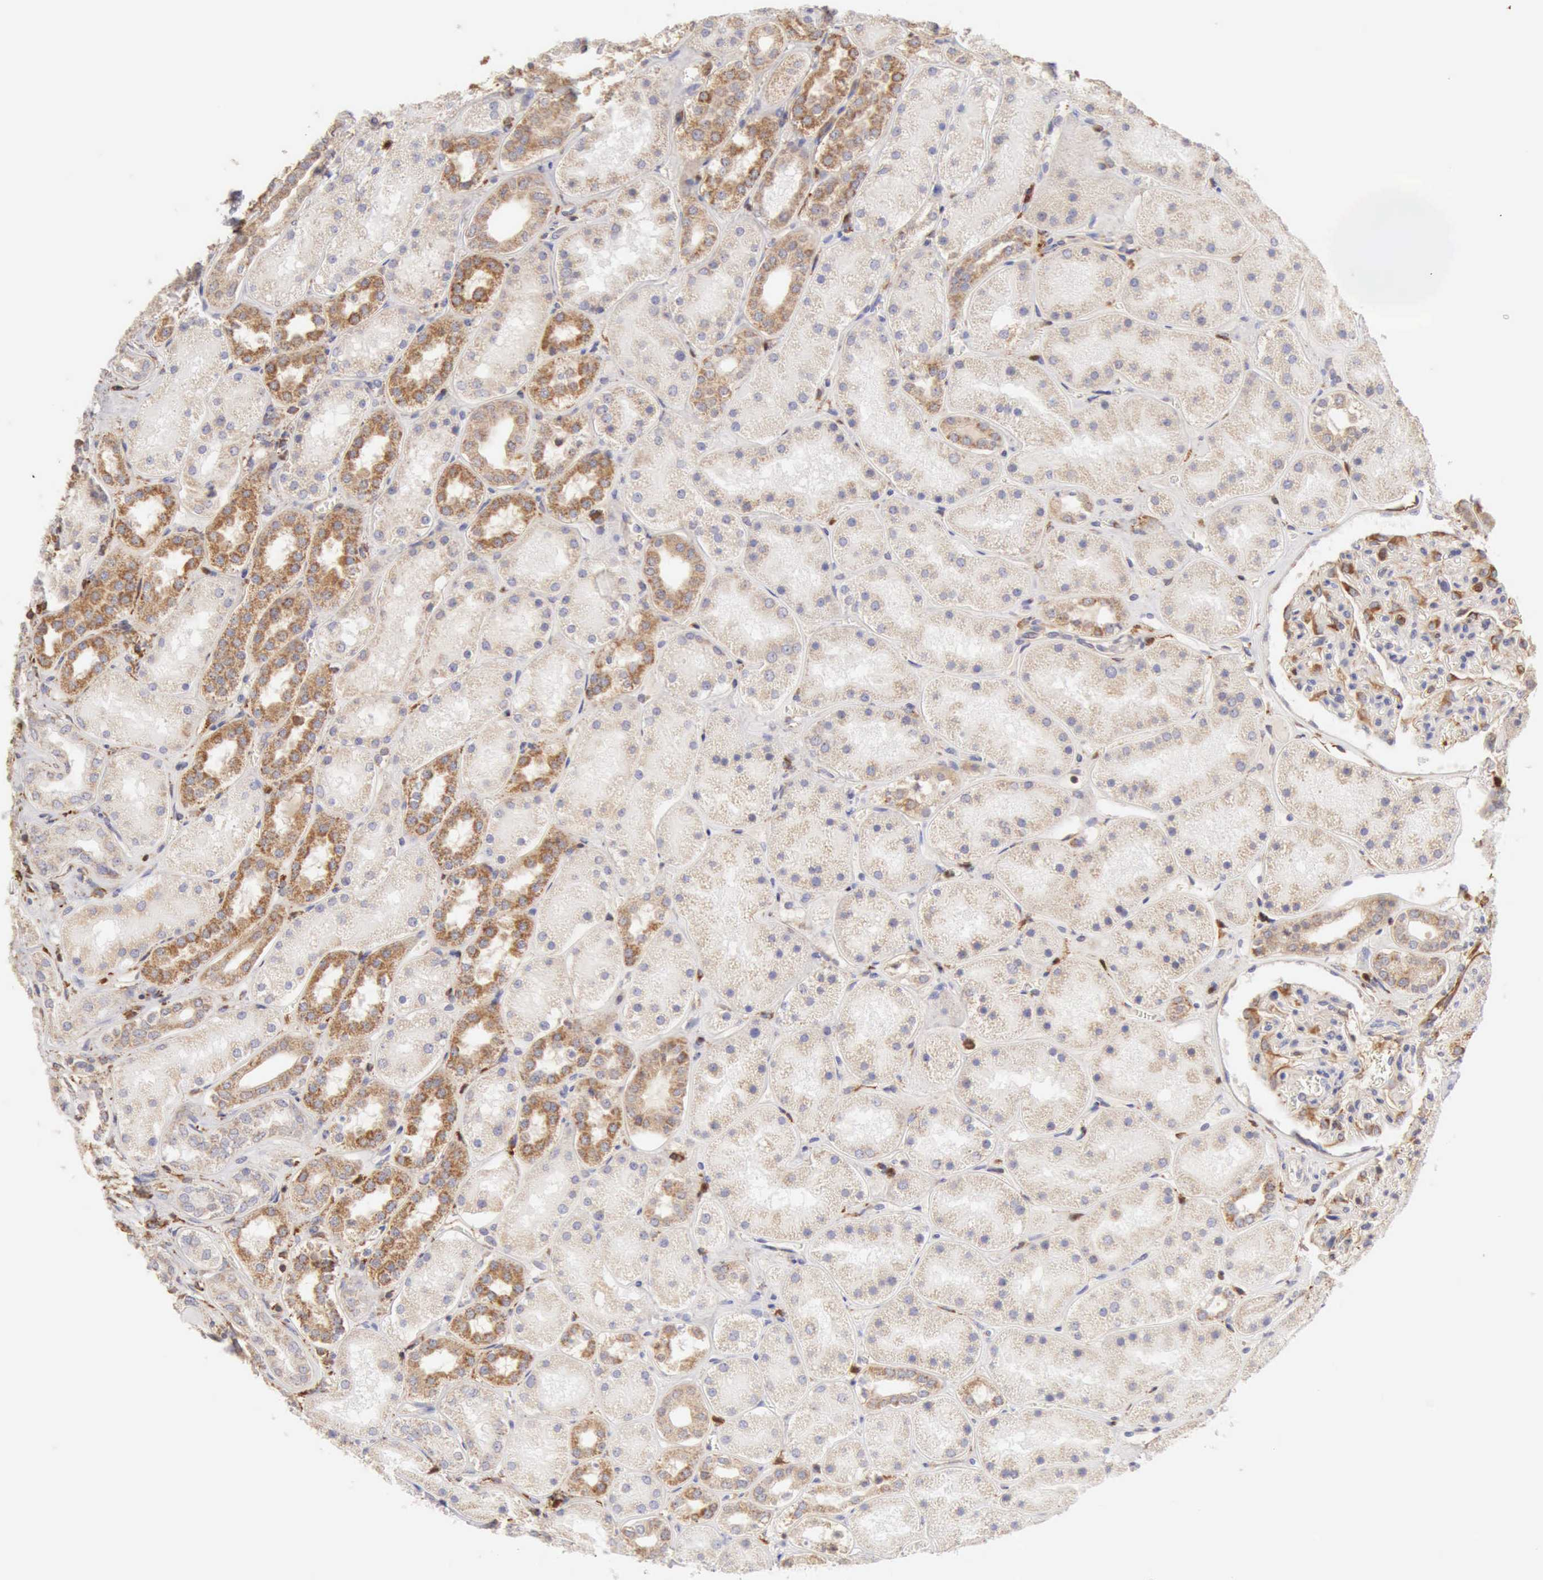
{"staining": {"intensity": "negative", "quantity": "none", "location": "none"}, "tissue": "kidney", "cell_type": "Cells in glomeruli", "image_type": "normal", "snomed": [{"axis": "morphology", "description": "Normal tissue, NOS"}, {"axis": "topography", "description": "Kidney"}], "caption": "Immunohistochemistry of benign human kidney reveals no positivity in cells in glomeruli.", "gene": "ARHGAP4", "patient": {"sex": "male", "age": 28}}